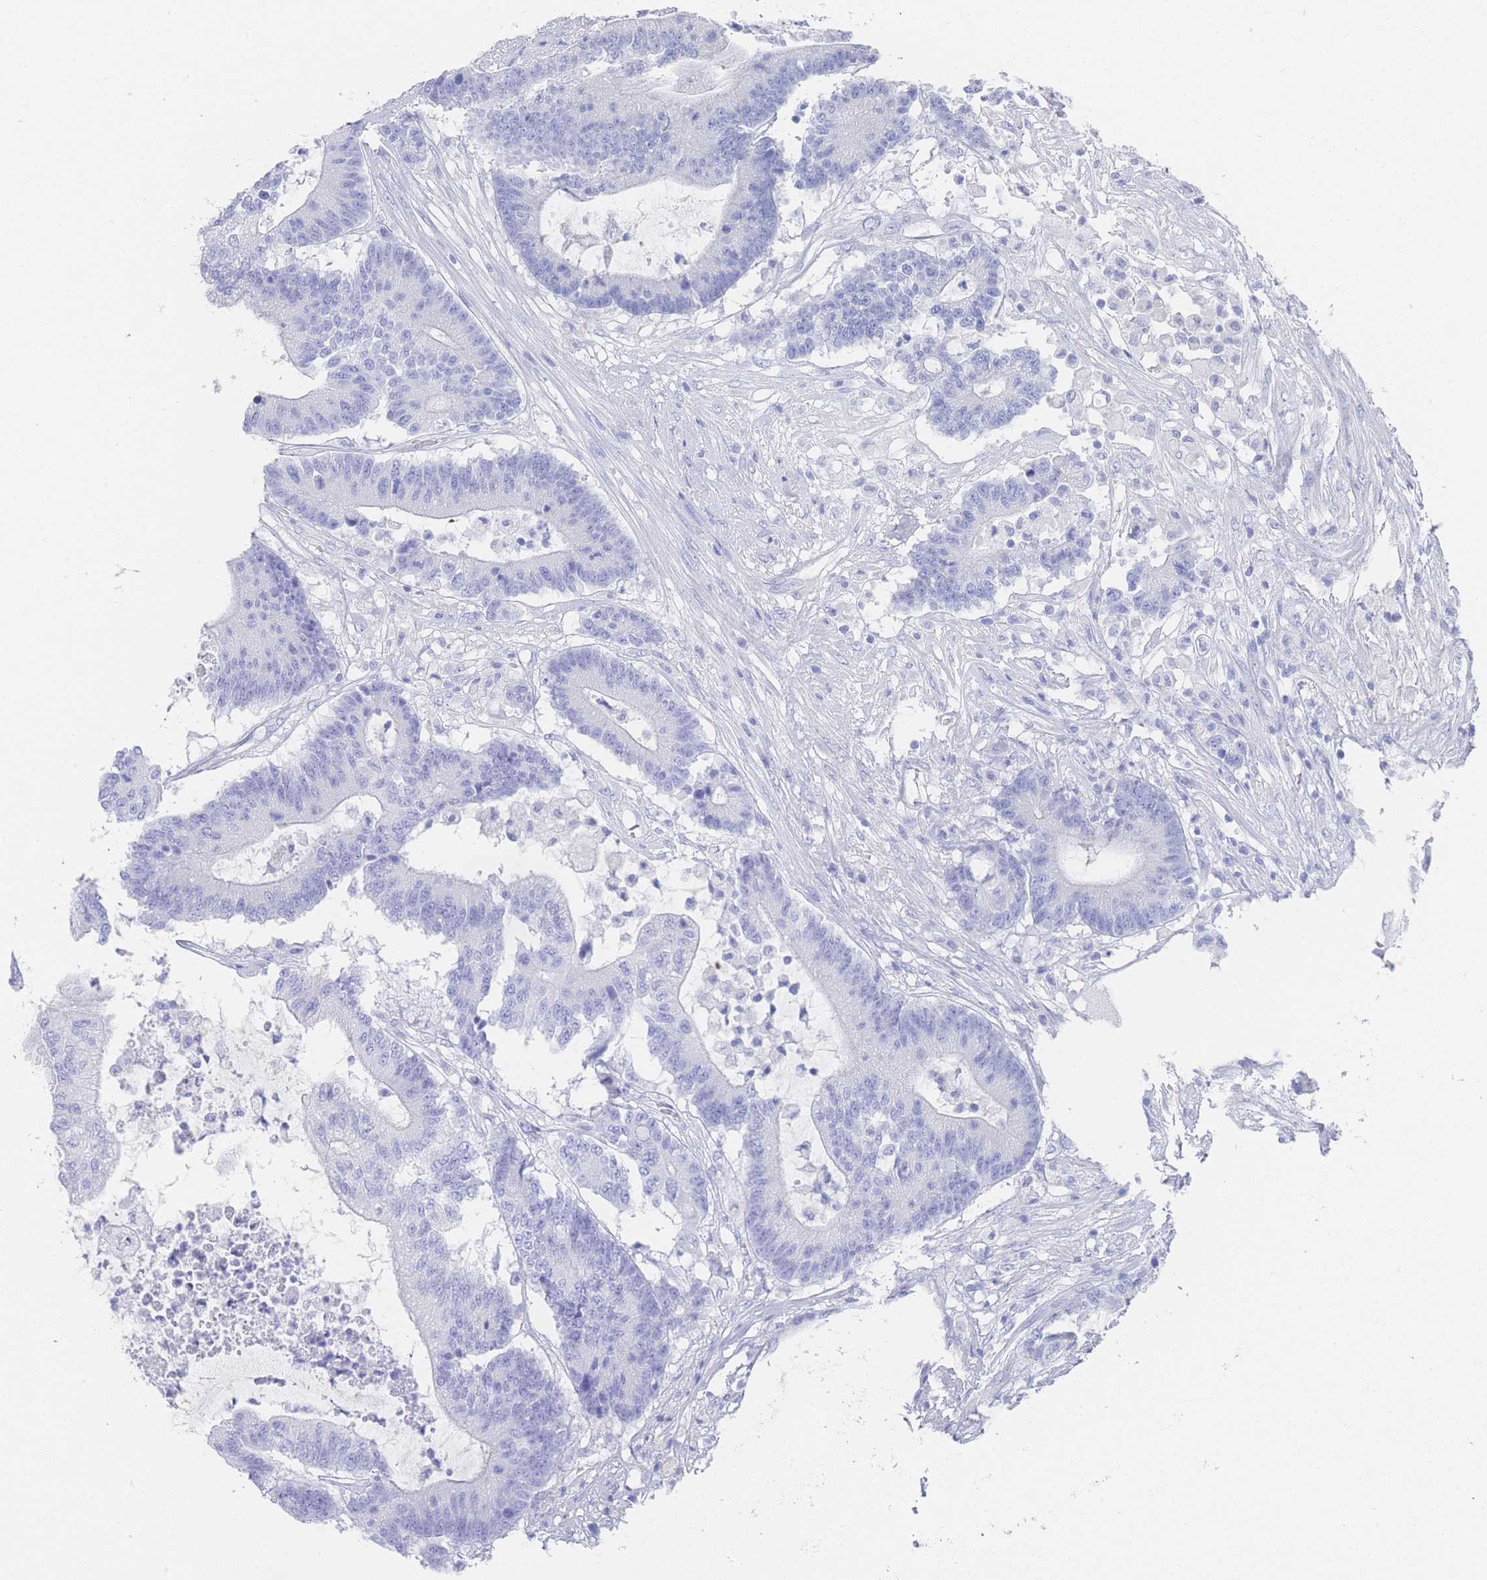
{"staining": {"intensity": "negative", "quantity": "none", "location": "none"}, "tissue": "colorectal cancer", "cell_type": "Tumor cells", "image_type": "cancer", "snomed": [{"axis": "morphology", "description": "Adenocarcinoma, NOS"}, {"axis": "topography", "description": "Colon"}], "caption": "The image reveals no staining of tumor cells in colorectal cancer.", "gene": "LRRC37A", "patient": {"sex": "female", "age": 84}}